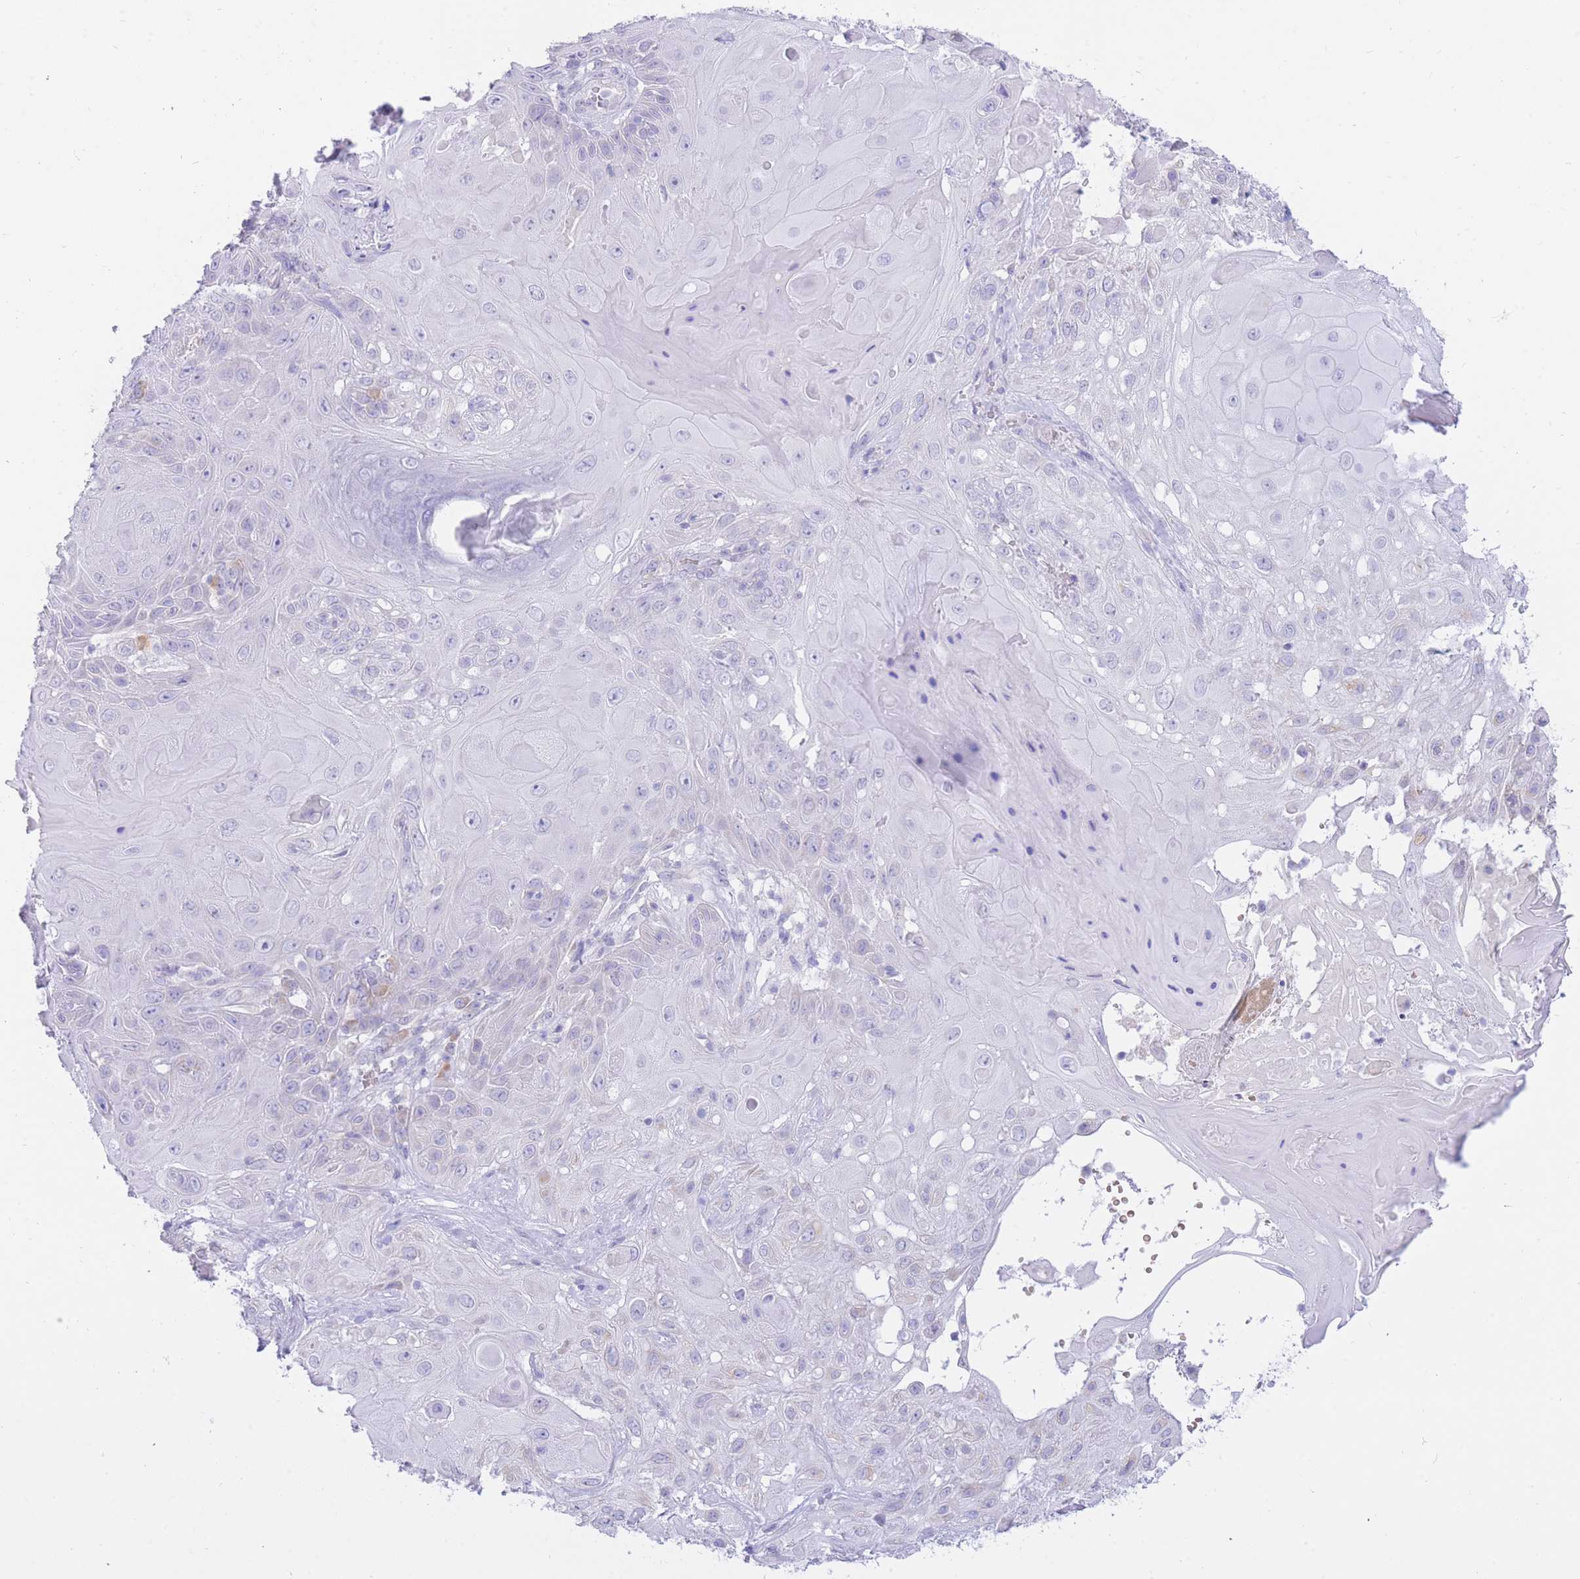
{"staining": {"intensity": "negative", "quantity": "none", "location": "none"}, "tissue": "skin cancer", "cell_type": "Tumor cells", "image_type": "cancer", "snomed": [{"axis": "morphology", "description": "Normal tissue, NOS"}, {"axis": "morphology", "description": "Squamous cell carcinoma, NOS"}, {"axis": "topography", "description": "Skin"}, {"axis": "topography", "description": "Cartilage tissue"}], "caption": "This is an IHC photomicrograph of skin squamous cell carcinoma. There is no staining in tumor cells.", "gene": "SSUH2", "patient": {"sex": "female", "age": 79}}